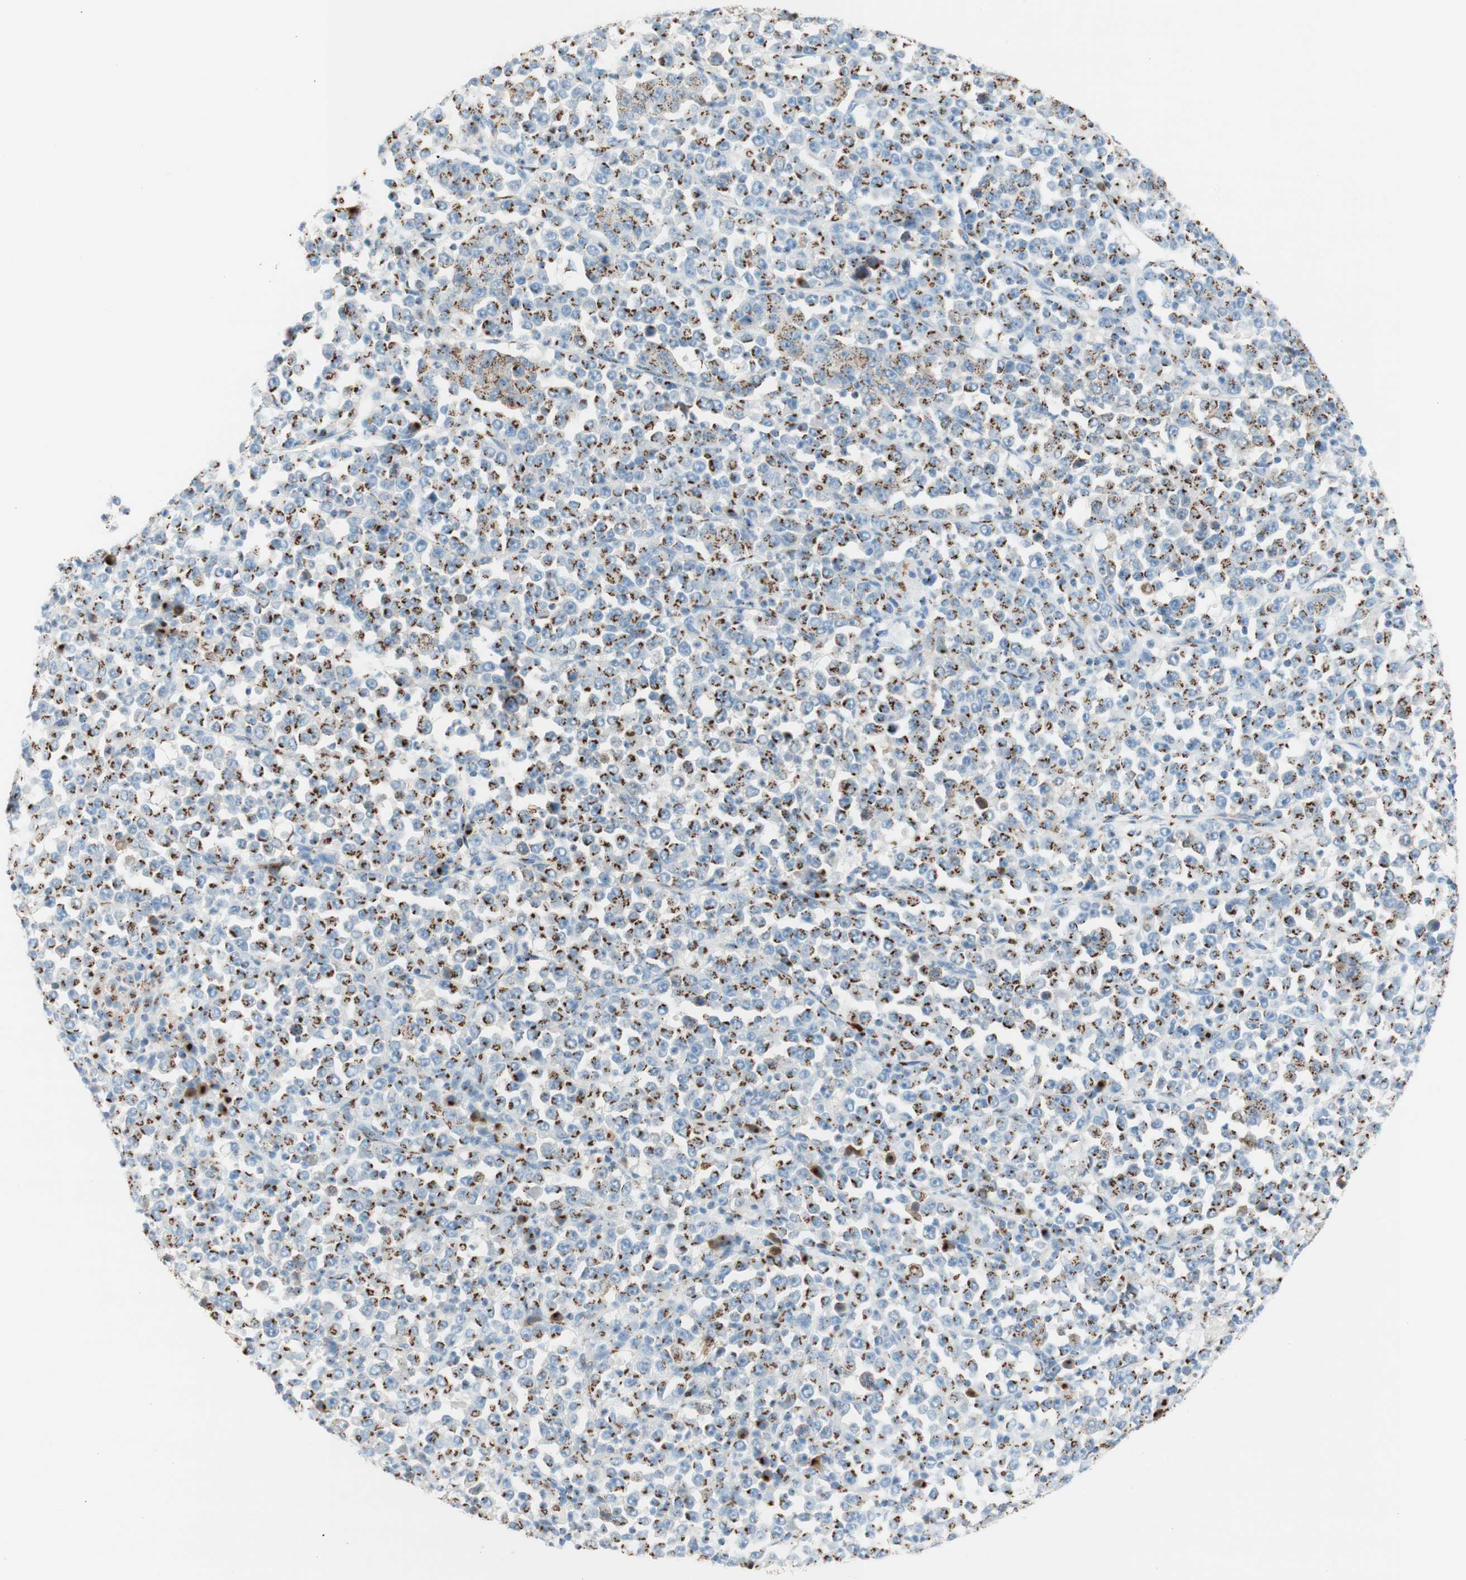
{"staining": {"intensity": "strong", "quantity": "25%-75%", "location": "cytoplasmic/membranous"}, "tissue": "stomach cancer", "cell_type": "Tumor cells", "image_type": "cancer", "snomed": [{"axis": "morphology", "description": "Normal tissue, NOS"}, {"axis": "morphology", "description": "Adenocarcinoma, NOS"}, {"axis": "topography", "description": "Stomach, upper"}, {"axis": "topography", "description": "Stomach"}], "caption": "Protein analysis of stomach cancer (adenocarcinoma) tissue demonstrates strong cytoplasmic/membranous positivity in about 25%-75% of tumor cells.", "gene": "GOLGB1", "patient": {"sex": "male", "age": 59}}